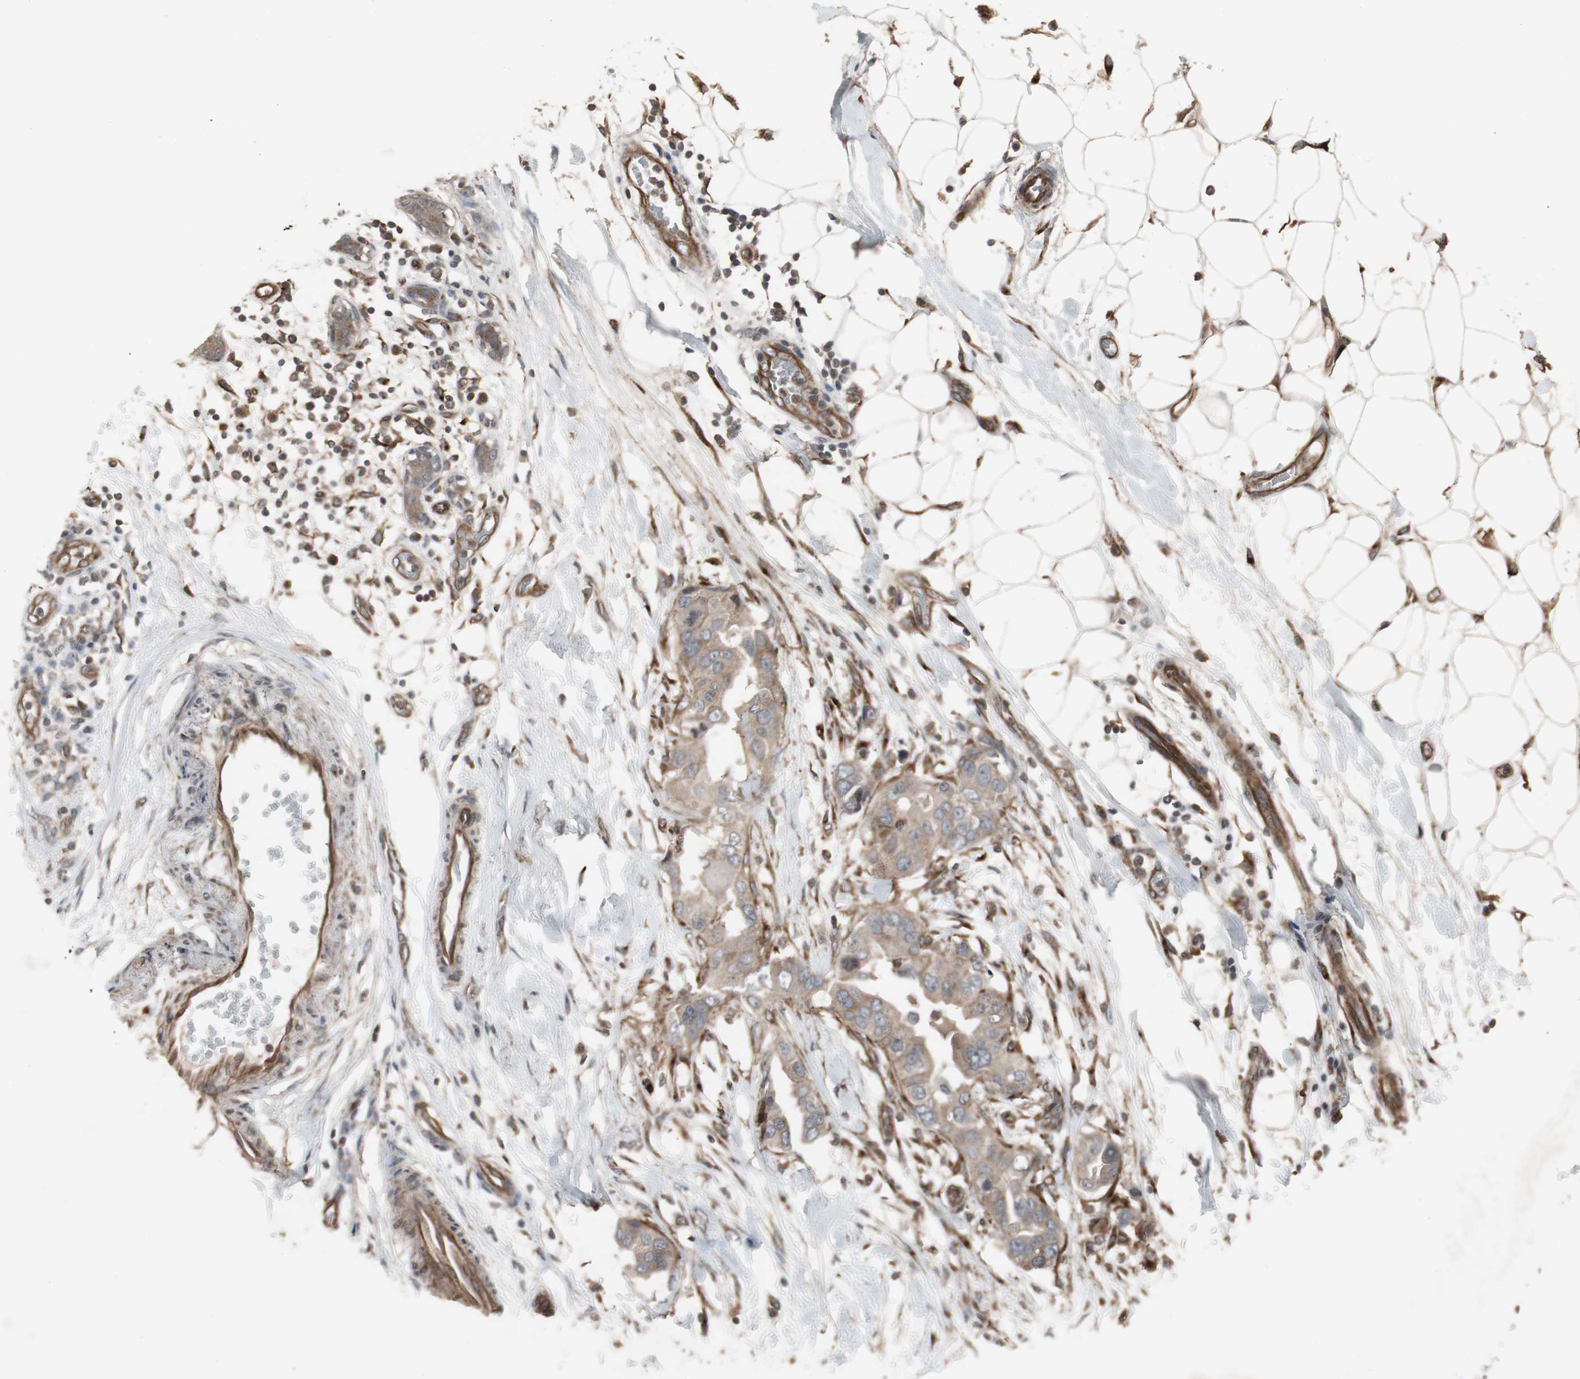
{"staining": {"intensity": "moderate", "quantity": ">75%", "location": "cytoplasmic/membranous"}, "tissue": "breast cancer", "cell_type": "Tumor cells", "image_type": "cancer", "snomed": [{"axis": "morphology", "description": "Duct carcinoma"}, {"axis": "topography", "description": "Breast"}], "caption": "Breast cancer (invasive ductal carcinoma) stained with a protein marker demonstrates moderate staining in tumor cells.", "gene": "ATP2B2", "patient": {"sex": "female", "age": 40}}